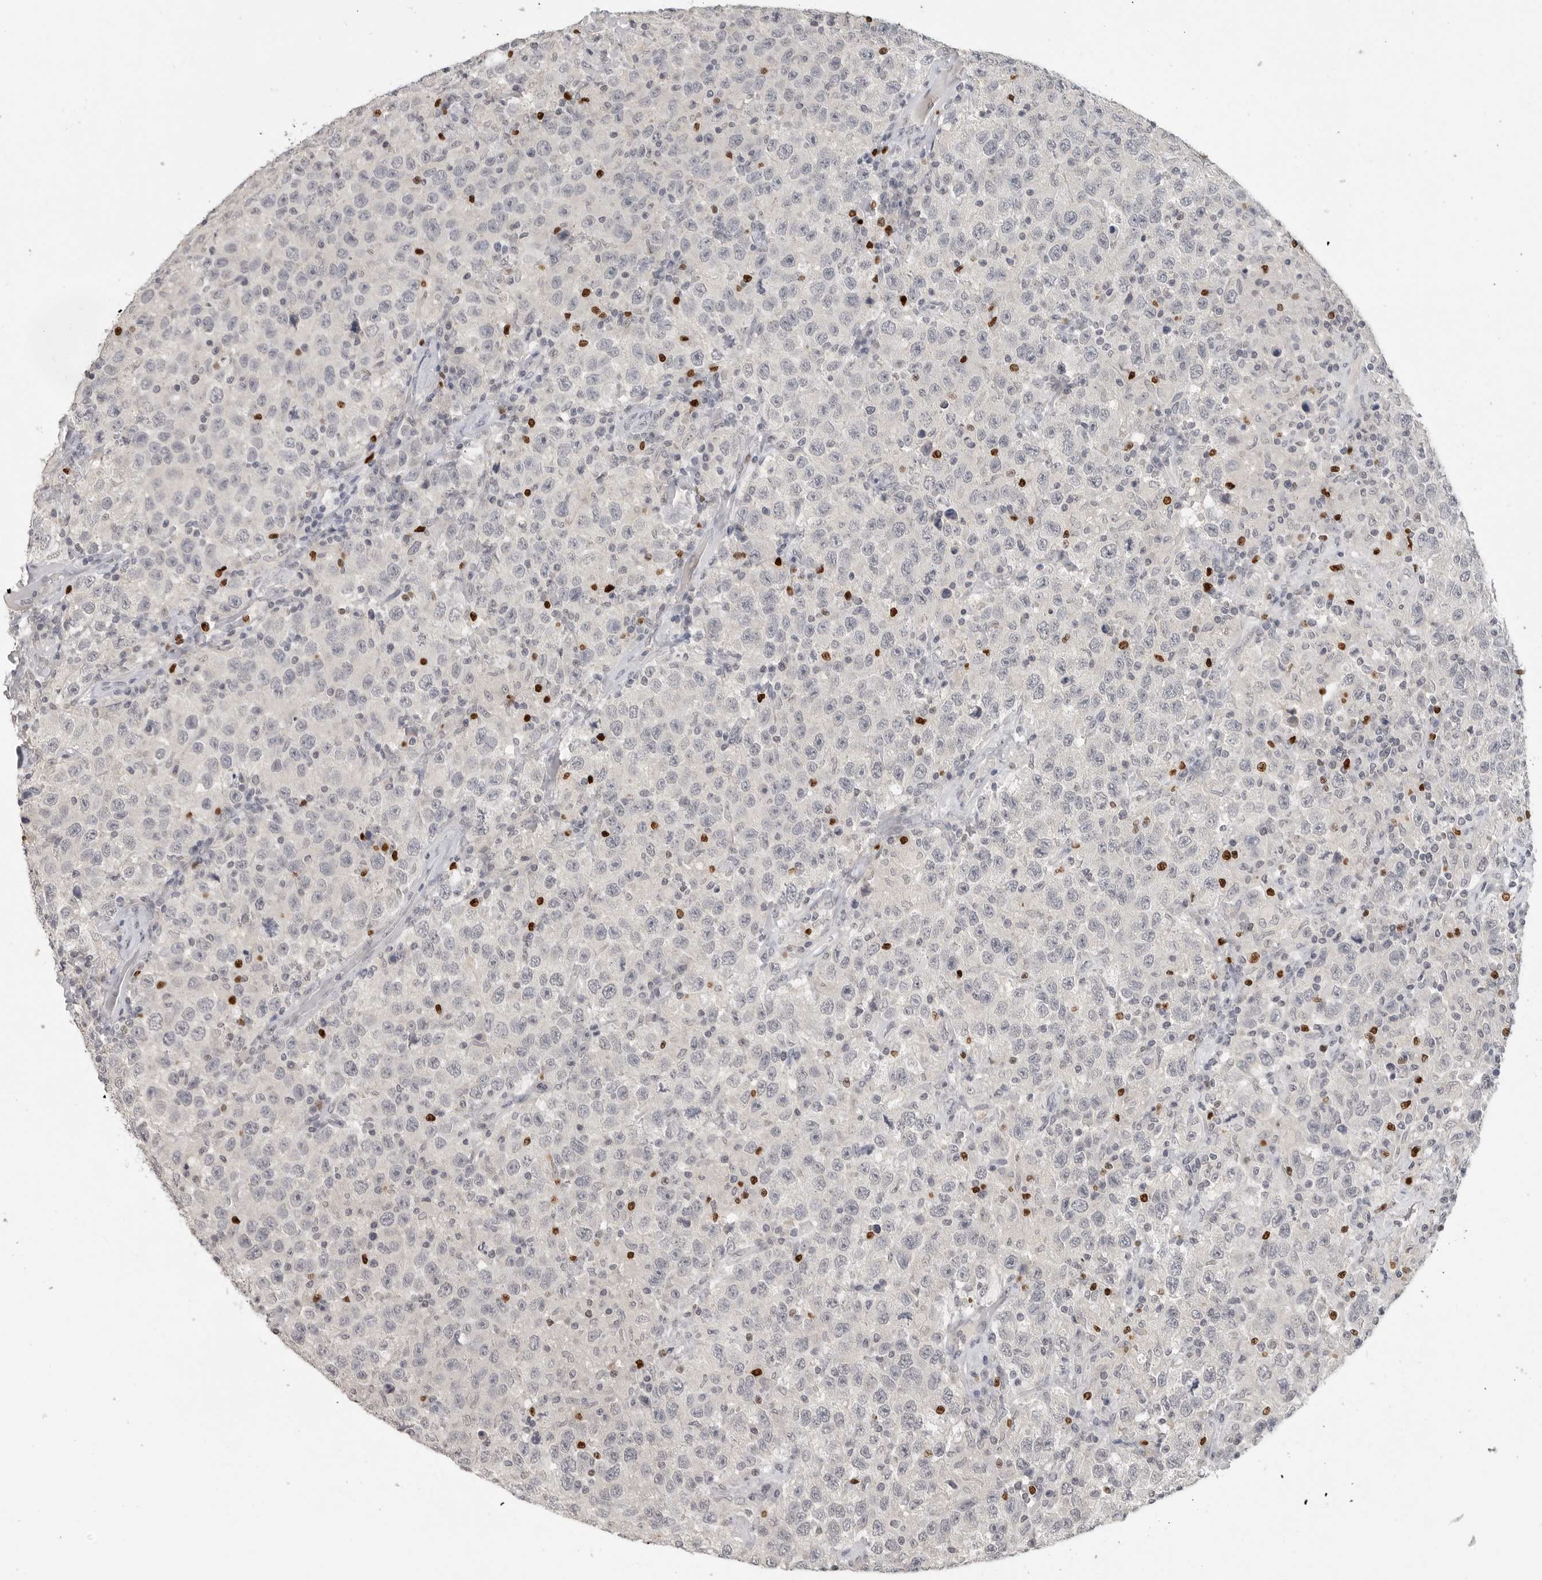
{"staining": {"intensity": "negative", "quantity": "none", "location": "none"}, "tissue": "testis cancer", "cell_type": "Tumor cells", "image_type": "cancer", "snomed": [{"axis": "morphology", "description": "Seminoma, NOS"}, {"axis": "topography", "description": "Testis"}], "caption": "Tumor cells are negative for brown protein staining in seminoma (testis).", "gene": "FOXP3", "patient": {"sex": "male", "age": 41}}